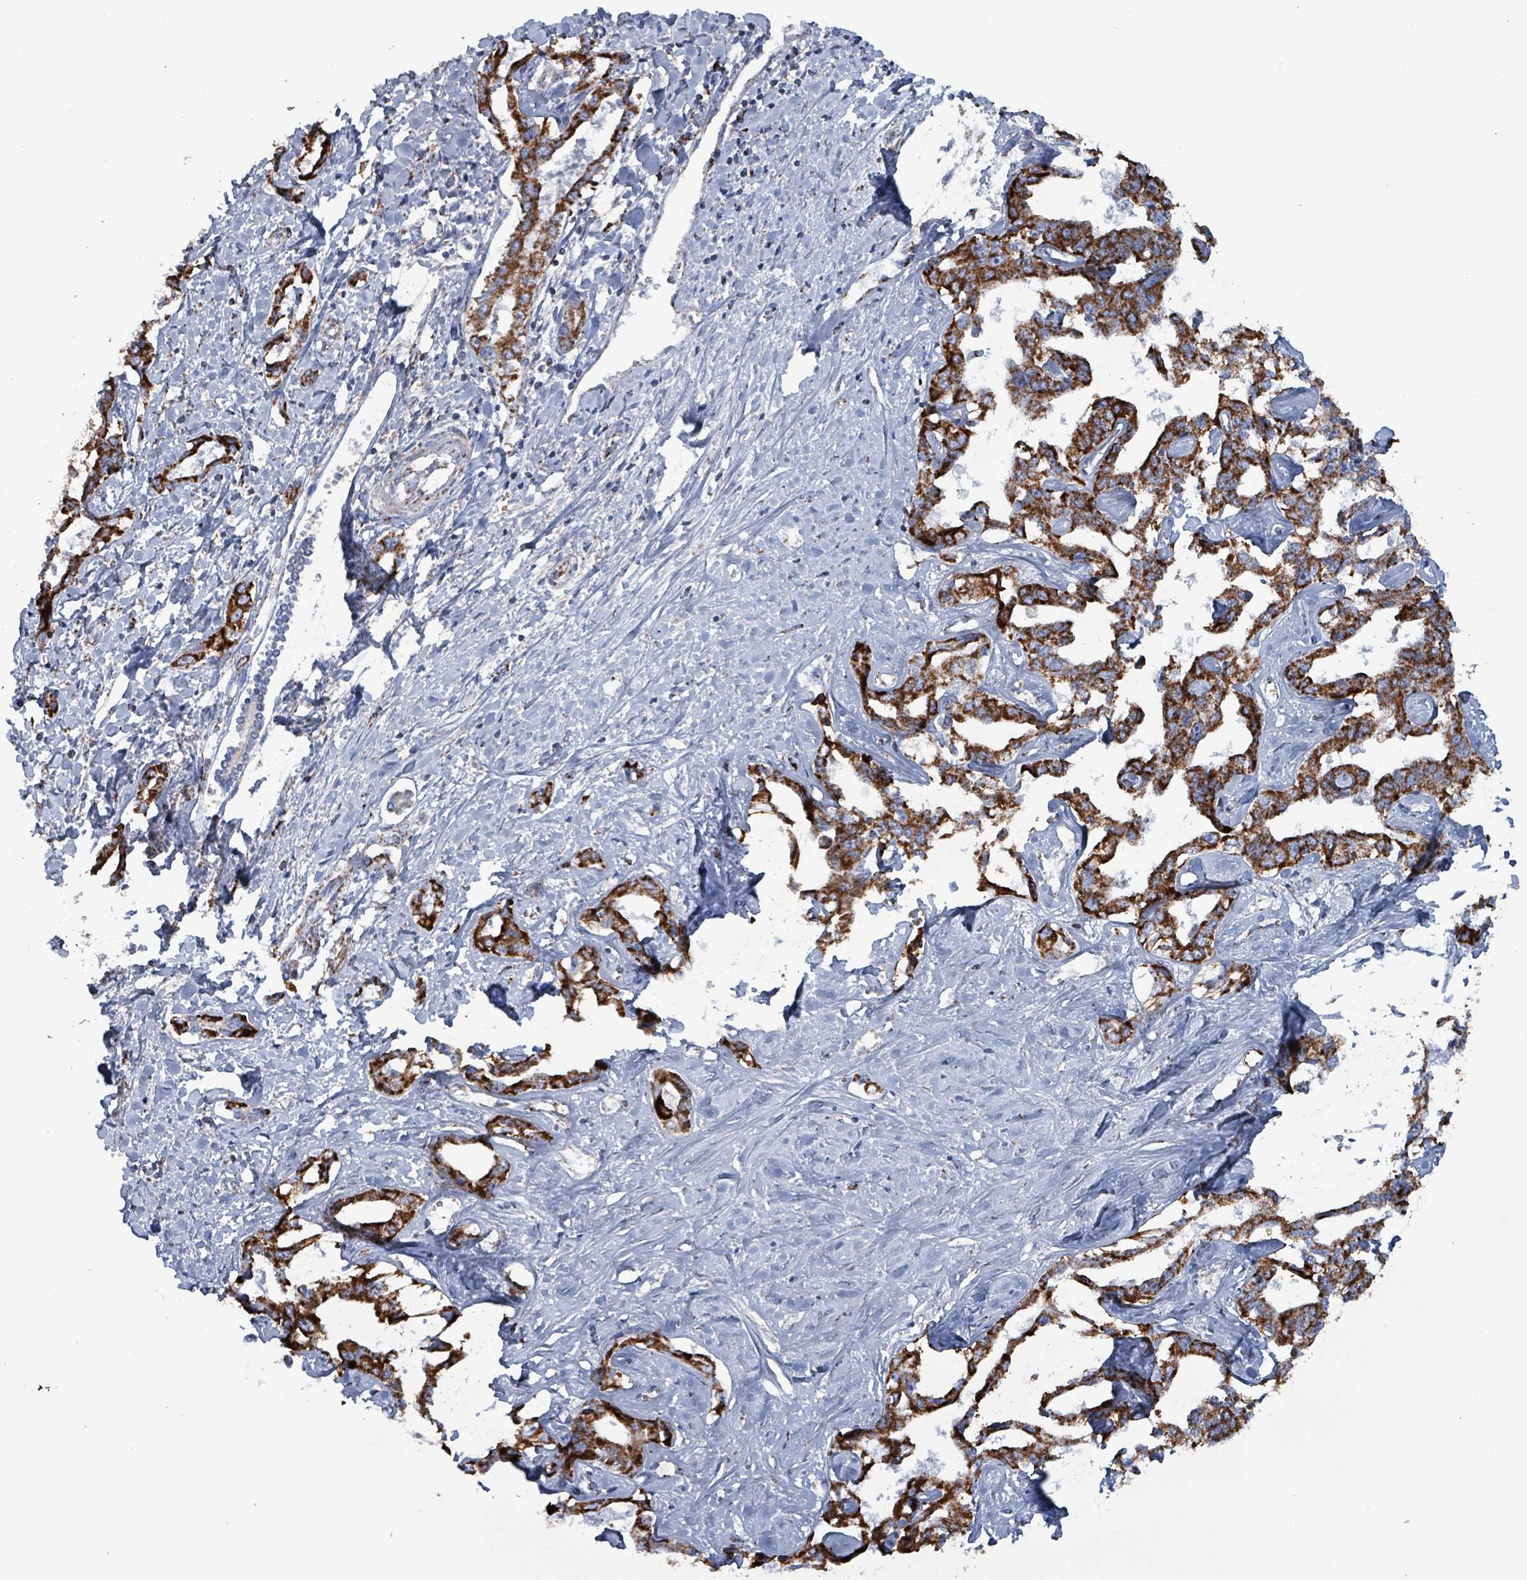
{"staining": {"intensity": "strong", "quantity": ">75%", "location": "cytoplasmic/membranous"}, "tissue": "liver cancer", "cell_type": "Tumor cells", "image_type": "cancer", "snomed": [{"axis": "morphology", "description": "Cholangiocarcinoma"}, {"axis": "topography", "description": "Liver"}], "caption": "A brown stain highlights strong cytoplasmic/membranous positivity of a protein in cholangiocarcinoma (liver) tumor cells.", "gene": "IDH3B", "patient": {"sex": "male", "age": 59}}